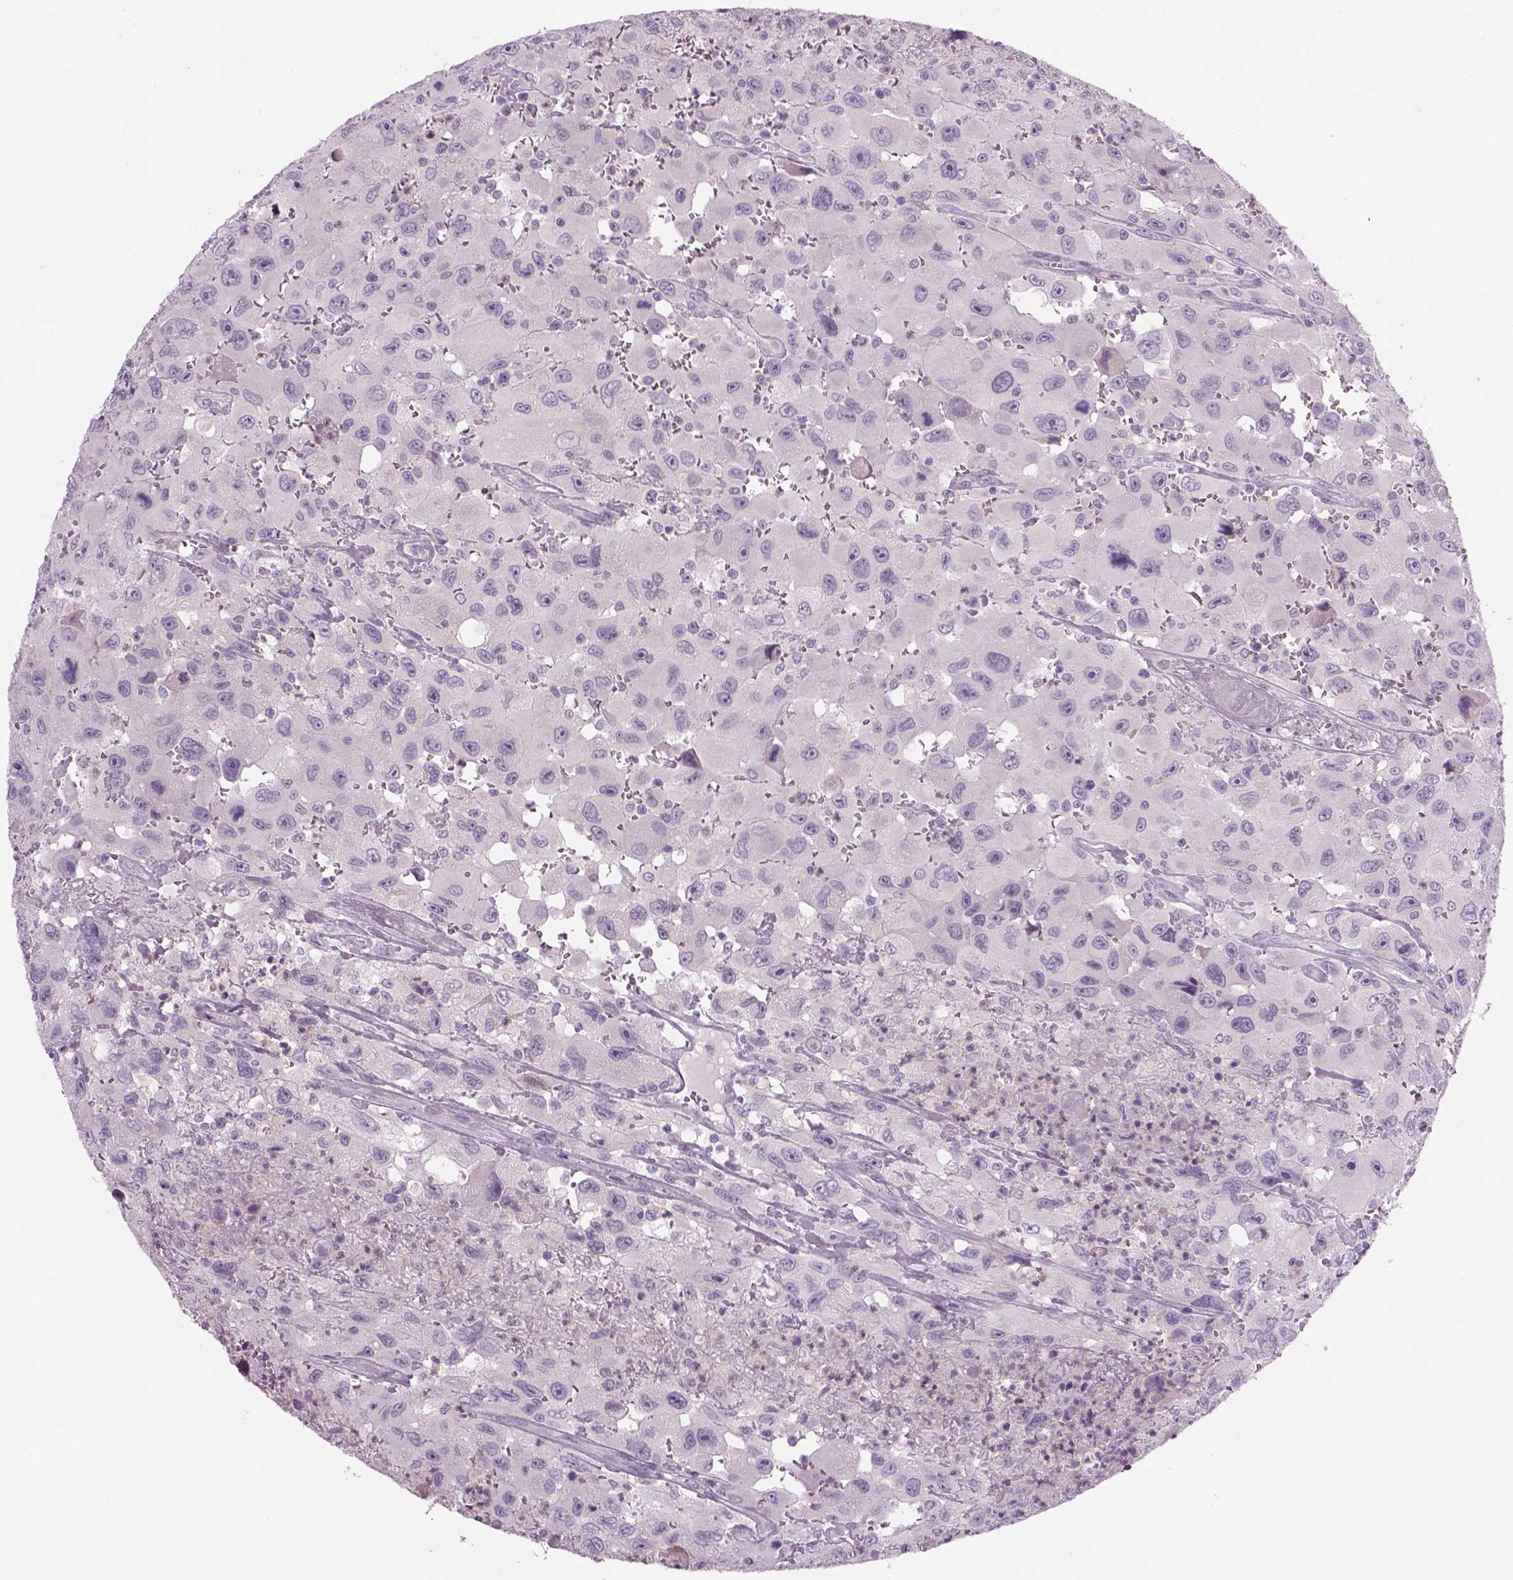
{"staining": {"intensity": "negative", "quantity": "none", "location": "none"}, "tissue": "head and neck cancer", "cell_type": "Tumor cells", "image_type": "cancer", "snomed": [{"axis": "morphology", "description": "Squamous cell carcinoma, NOS"}, {"axis": "morphology", "description": "Squamous cell carcinoma, metastatic, NOS"}, {"axis": "topography", "description": "Oral tissue"}, {"axis": "topography", "description": "Head-Neck"}], "caption": "This is an immunohistochemistry image of head and neck metastatic squamous cell carcinoma. There is no expression in tumor cells.", "gene": "MDH1B", "patient": {"sex": "female", "age": 85}}